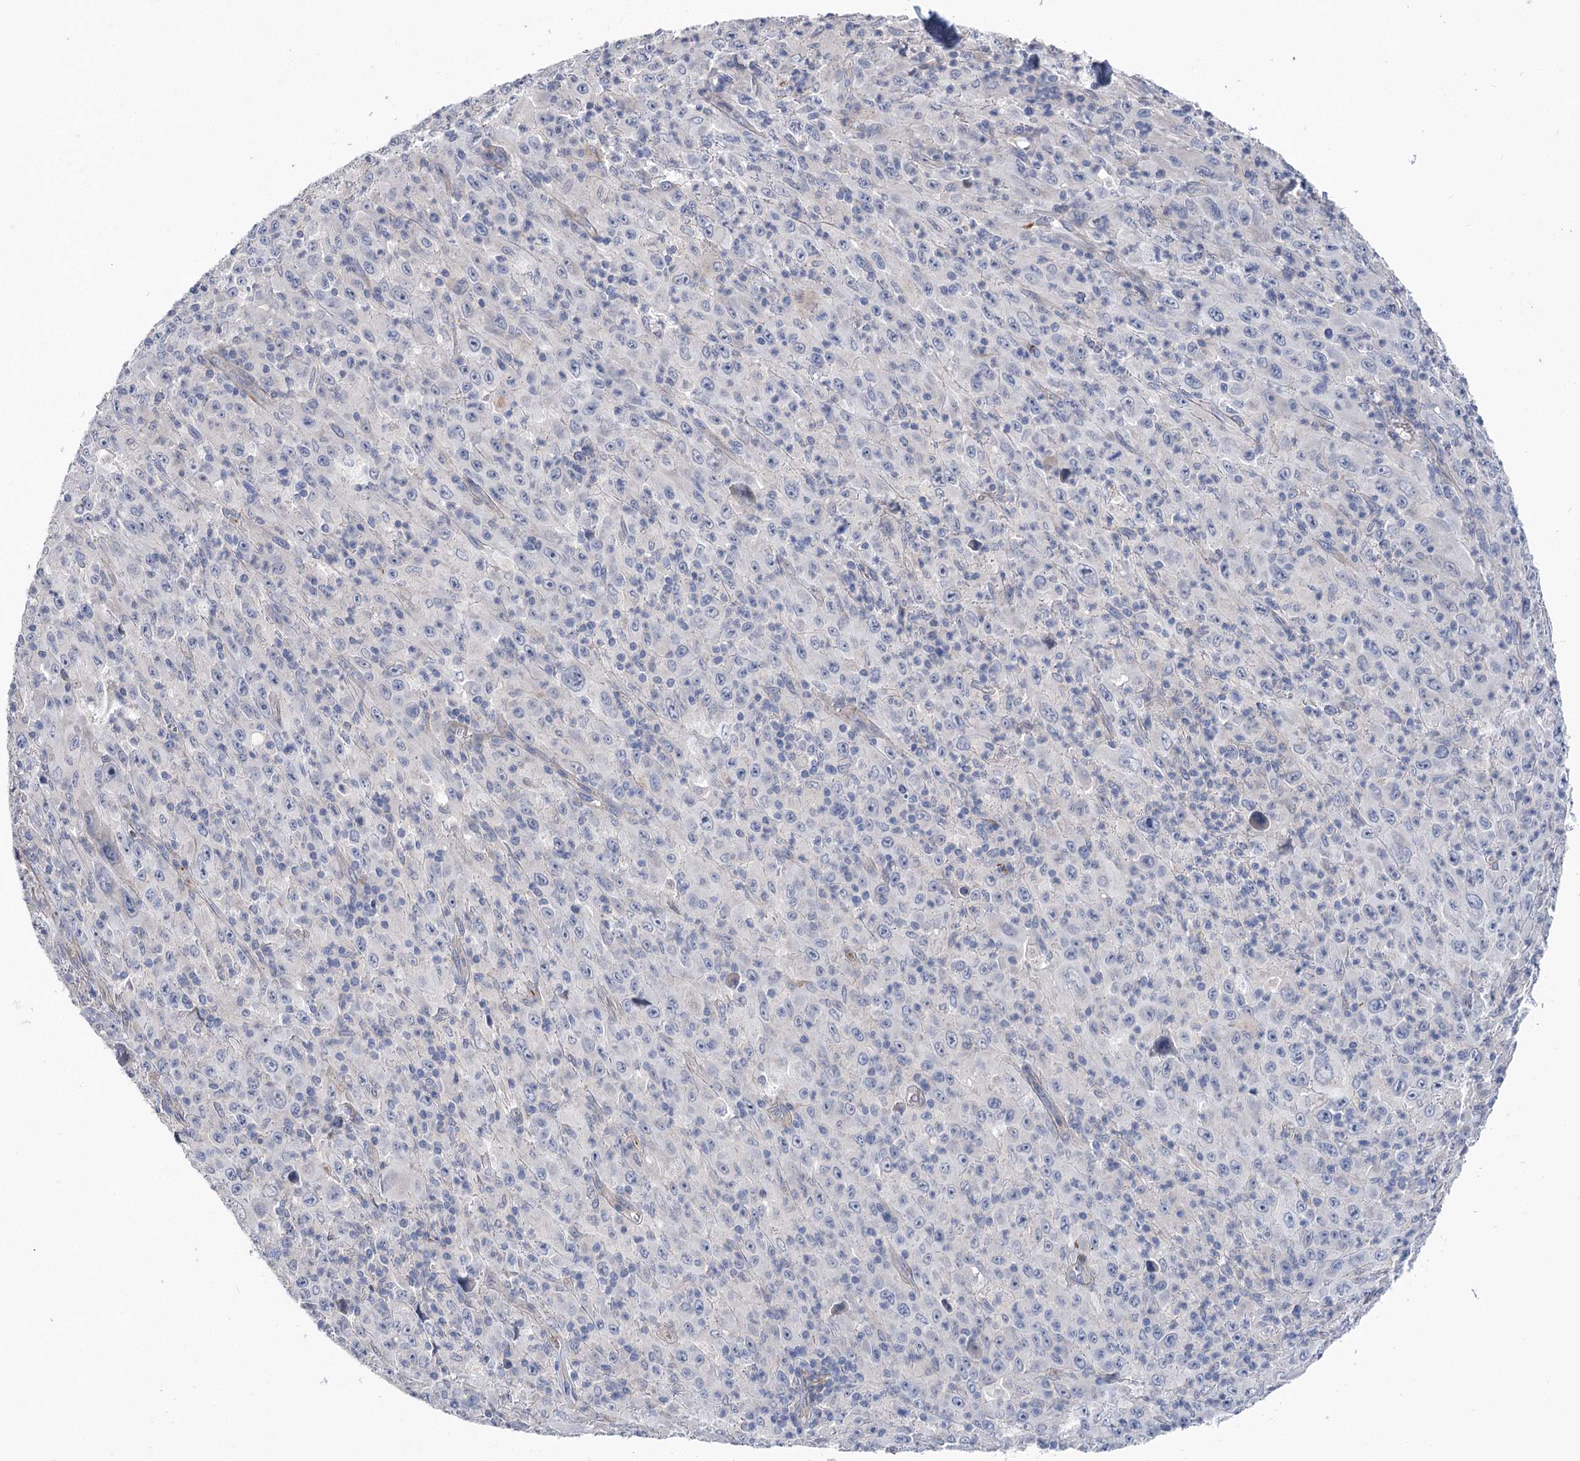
{"staining": {"intensity": "negative", "quantity": "none", "location": "none"}, "tissue": "melanoma", "cell_type": "Tumor cells", "image_type": "cancer", "snomed": [{"axis": "morphology", "description": "Malignant melanoma, Metastatic site"}, {"axis": "topography", "description": "Skin"}], "caption": "Micrograph shows no significant protein expression in tumor cells of malignant melanoma (metastatic site).", "gene": "RDH16", "patient": {"sex": "female", "age": 56}}